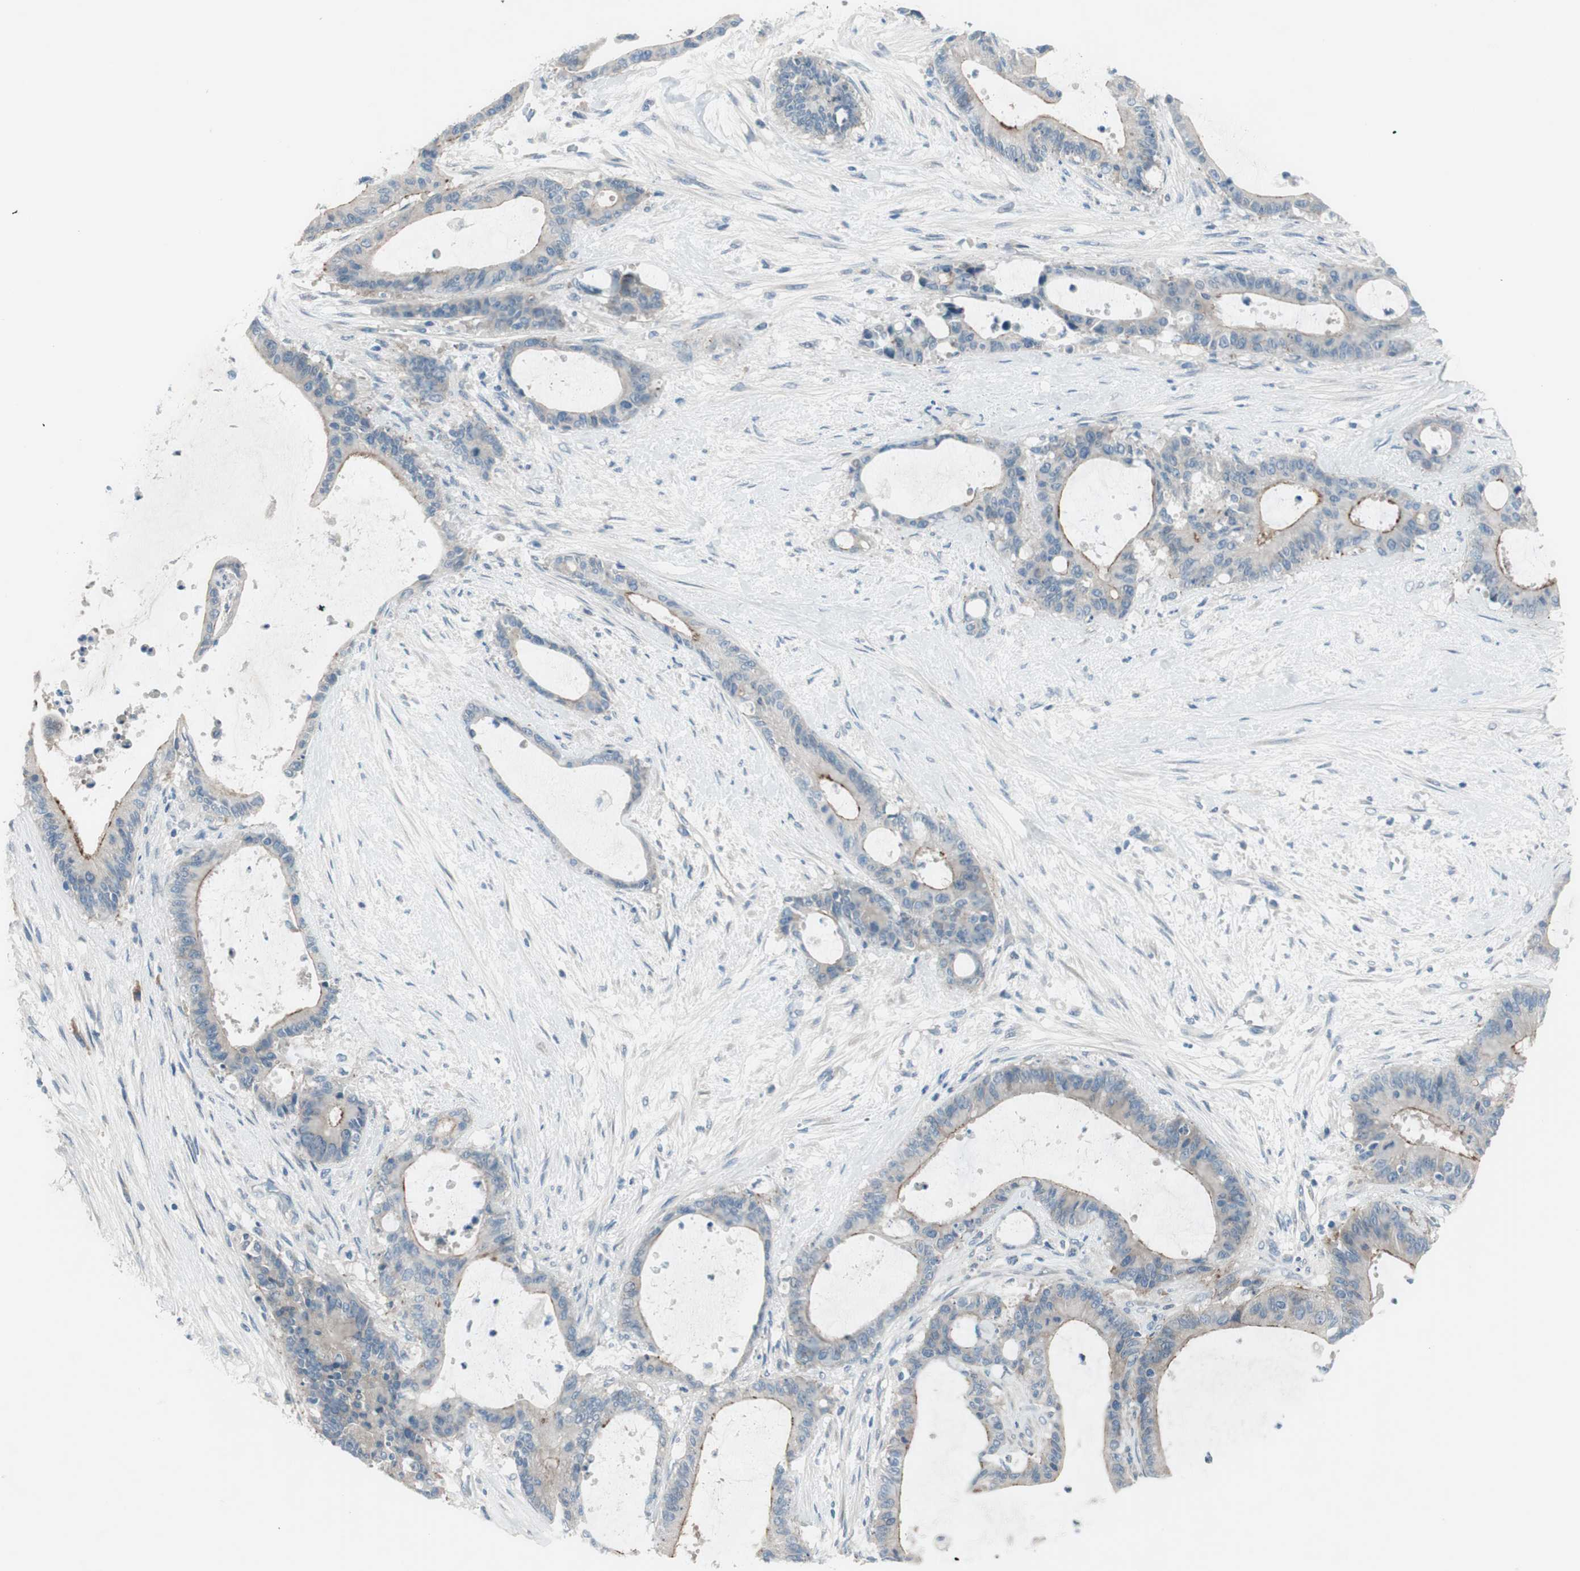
{"staining": {"intensity": "strong", "quantity": "<25%", "location": "cytoplasmic/membranous"}, "tissue": "liver cancer", "cell_type": "Tumor cells", "image_type": "cancer", "snomed": [{"axis": "morphology", "description": "Cholangiocarcinoma"}, {"axis": "topography", "description": "Liver"}], "caption": "Protein staining shows strong cytoplasmic/membranous positivity in about <25% of tumor cells in liver cancer.", "gene": "PRRG4", "patient": {"sex": "female", "age": 73}}